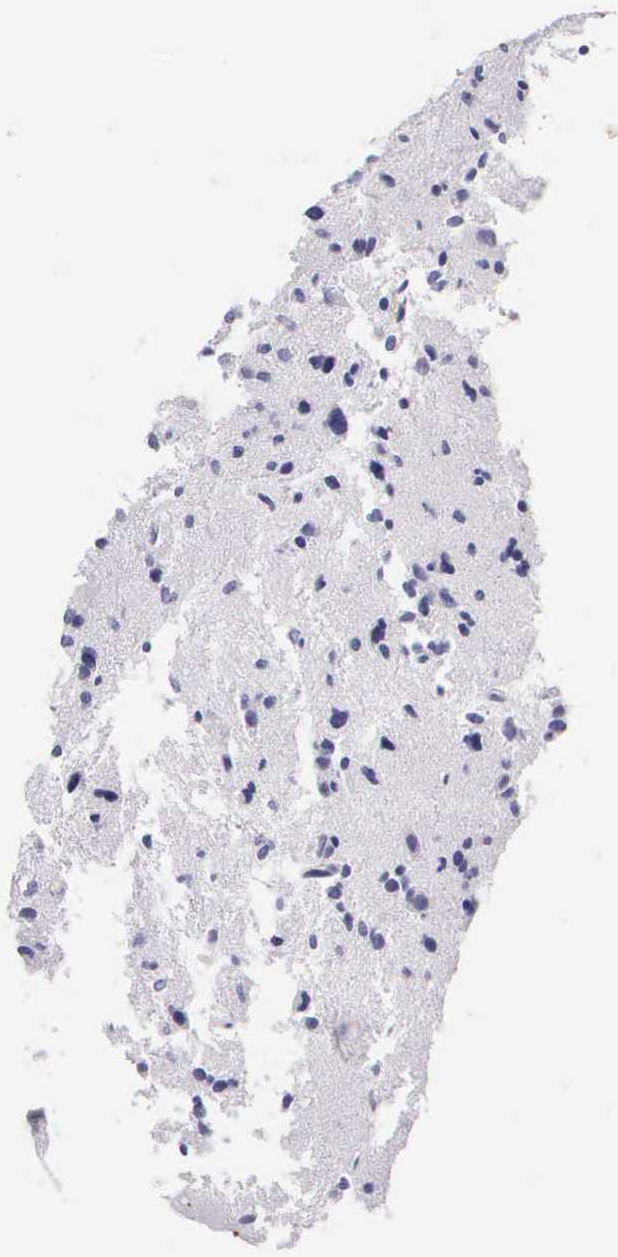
{"staining": {"intensity": "negative", "quantity": "none", "location": "none"}, "tissue": "glioma", "cell_type": "Tumor cells", "image_type": "cancer", "snomed": [{"axis": "morphology", "description": "Glioma, malignant, Low grade"}, {"axis": "topography", "description": "Brain"}], "caption": "DAB immunohistochemical staining of human low-grade glioma (malignant) displays no significant expression in tumor cells.", "gene": "KRT17", "patient": {"sex": "female", "age": 46}}